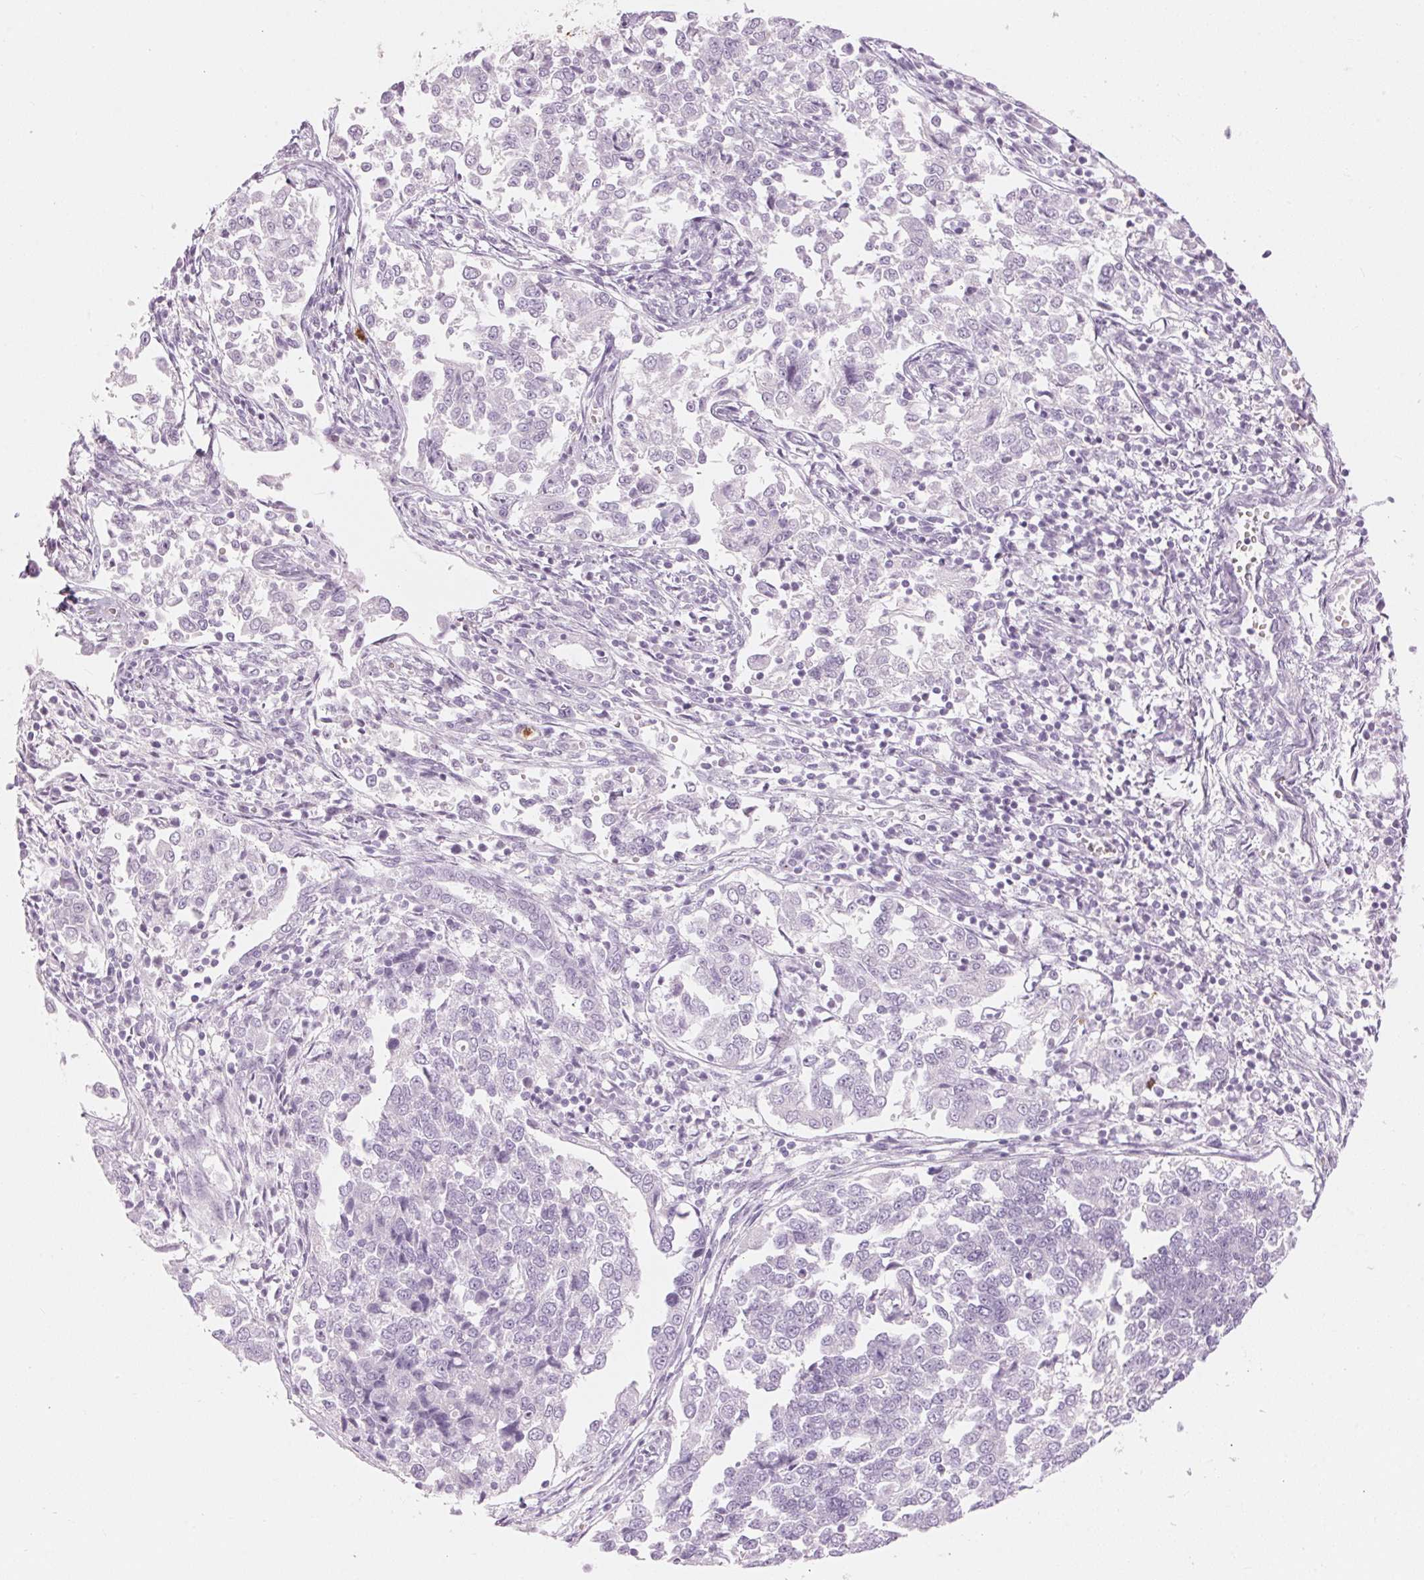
{"staining": {"intensity": "negative", "quantity": "none", "location": "none"}, "tissue": "endometrial cancer", "cell_type": "Tumor cells", "image_type": "cancer", "snomed": [{"axis": "morphology", "description": "Adenocarcinoma, NOS"}, {"axis": "topography", "description": "Endometrium"}], "caption": "Protein analysis of endometrial cancer (adenocarcinoma) exhibits no significant positivity in tumor cells.", "gene": "KLK7", "patient": {"sex": "female", "age": 43}}